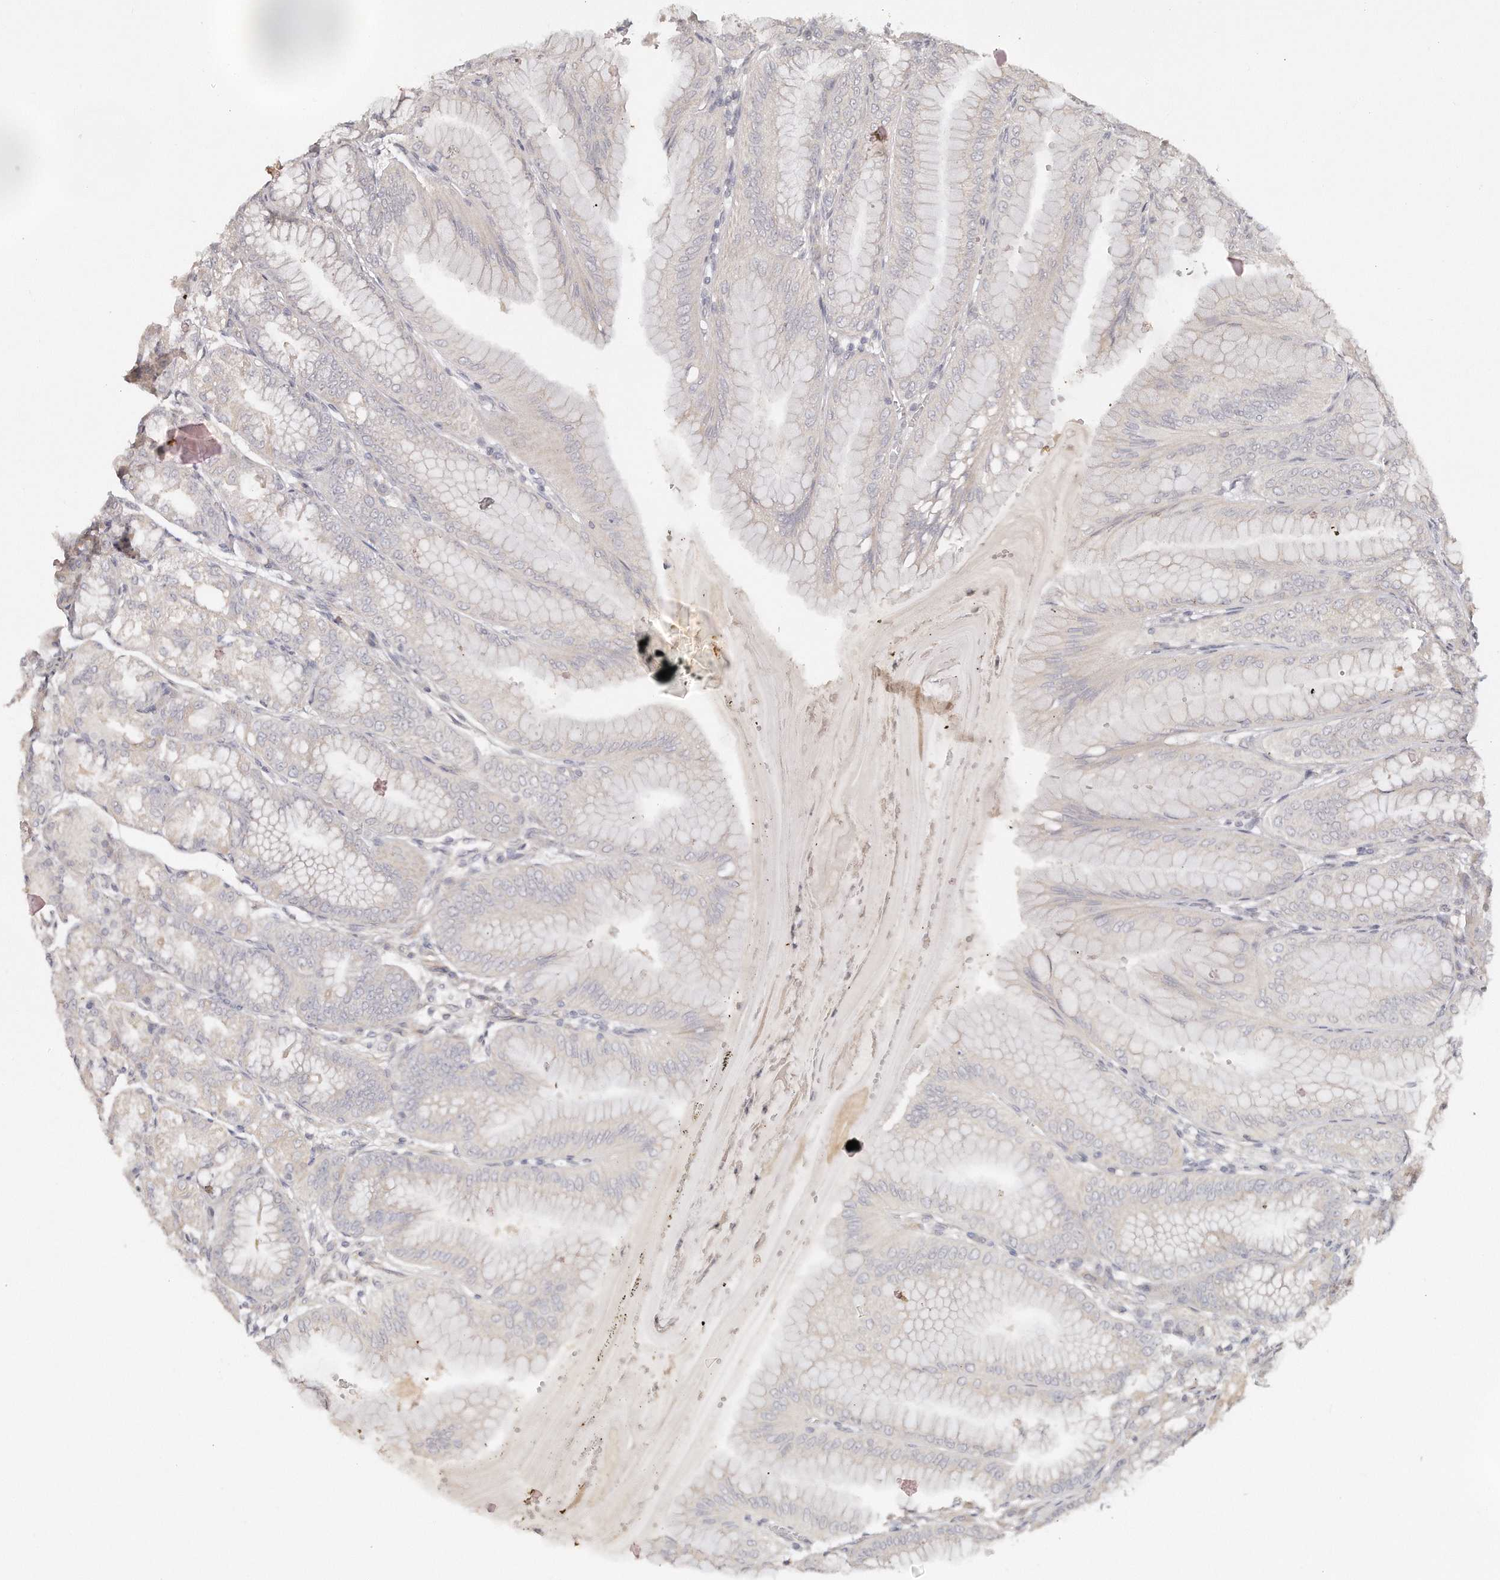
{"staining": {"intensity": "weak", "quantity": "<25%", "location": "cytoplasmic/membranous"}, "tissue": "stomach", "cell_type": "Glandular cells", "image_type": "normal", "snomed": [{"axis": "morphology", "description": "Normal tissue, NOS"}, {"axis": "topography", "description": "Stomach, lower"}], "caption": "Stomach stained for a protein using immunohistochemistry (IHC) displays no staining glandular cells.", "gene": "TTLL4", "patient": {"sex": "male", "age": 71}}